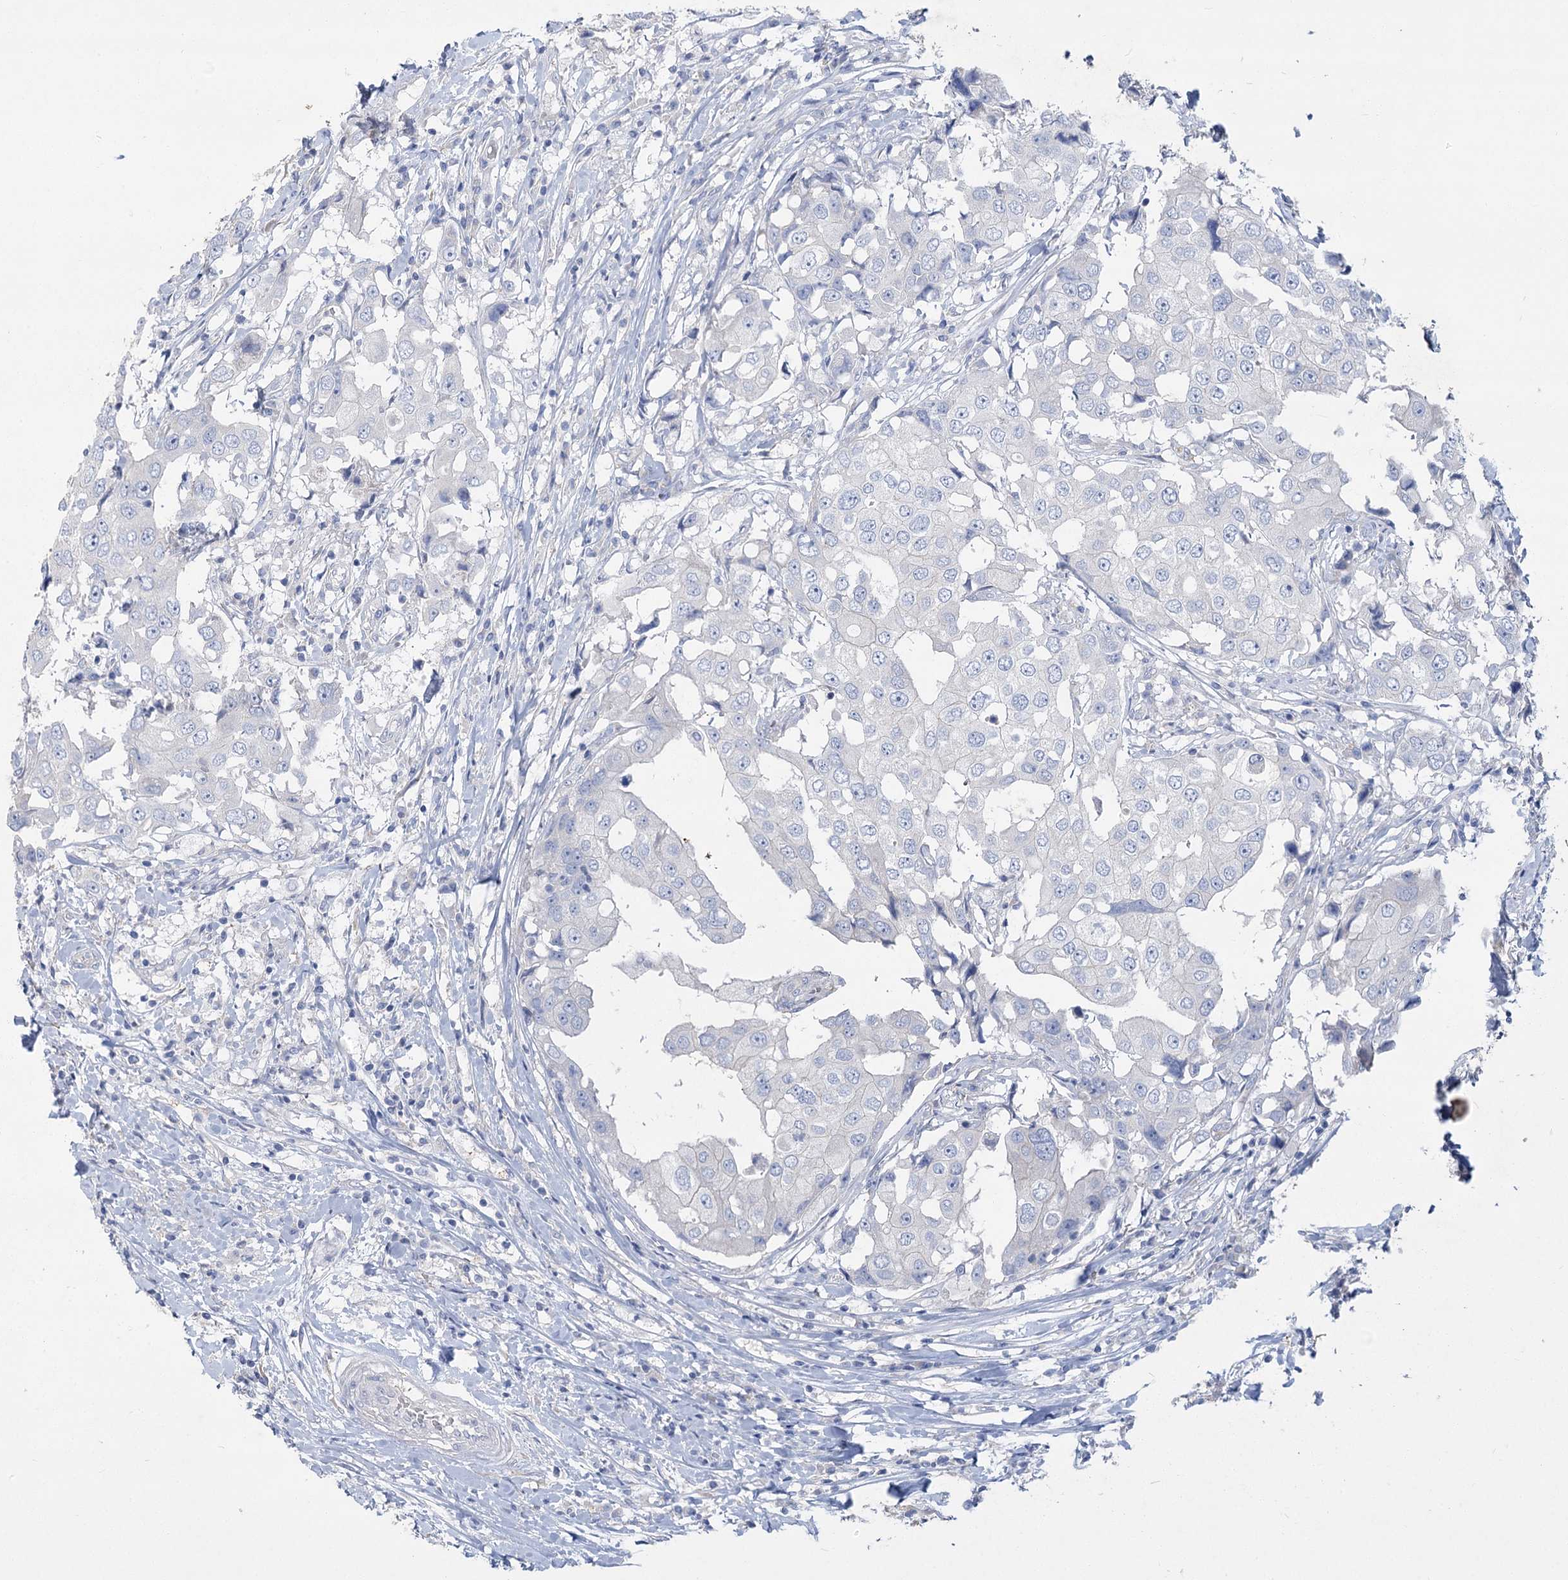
{"staining": {"intensity": "negative", "quantity": "none", "location": "none"}, "tissue": "breast cancer", "cell_type": "Tumor cells", "image_type": "cancer", "snomed": [{"axis": "morphology", "description": "Duct carcinoma"}, {"axis": "topography", "description": "Breast"}], "caption": "Tumor cells show no significant protein staining in breast cancer.", "gene": "SLC9A3", "patient": {"sex": "female", "age": 27}}